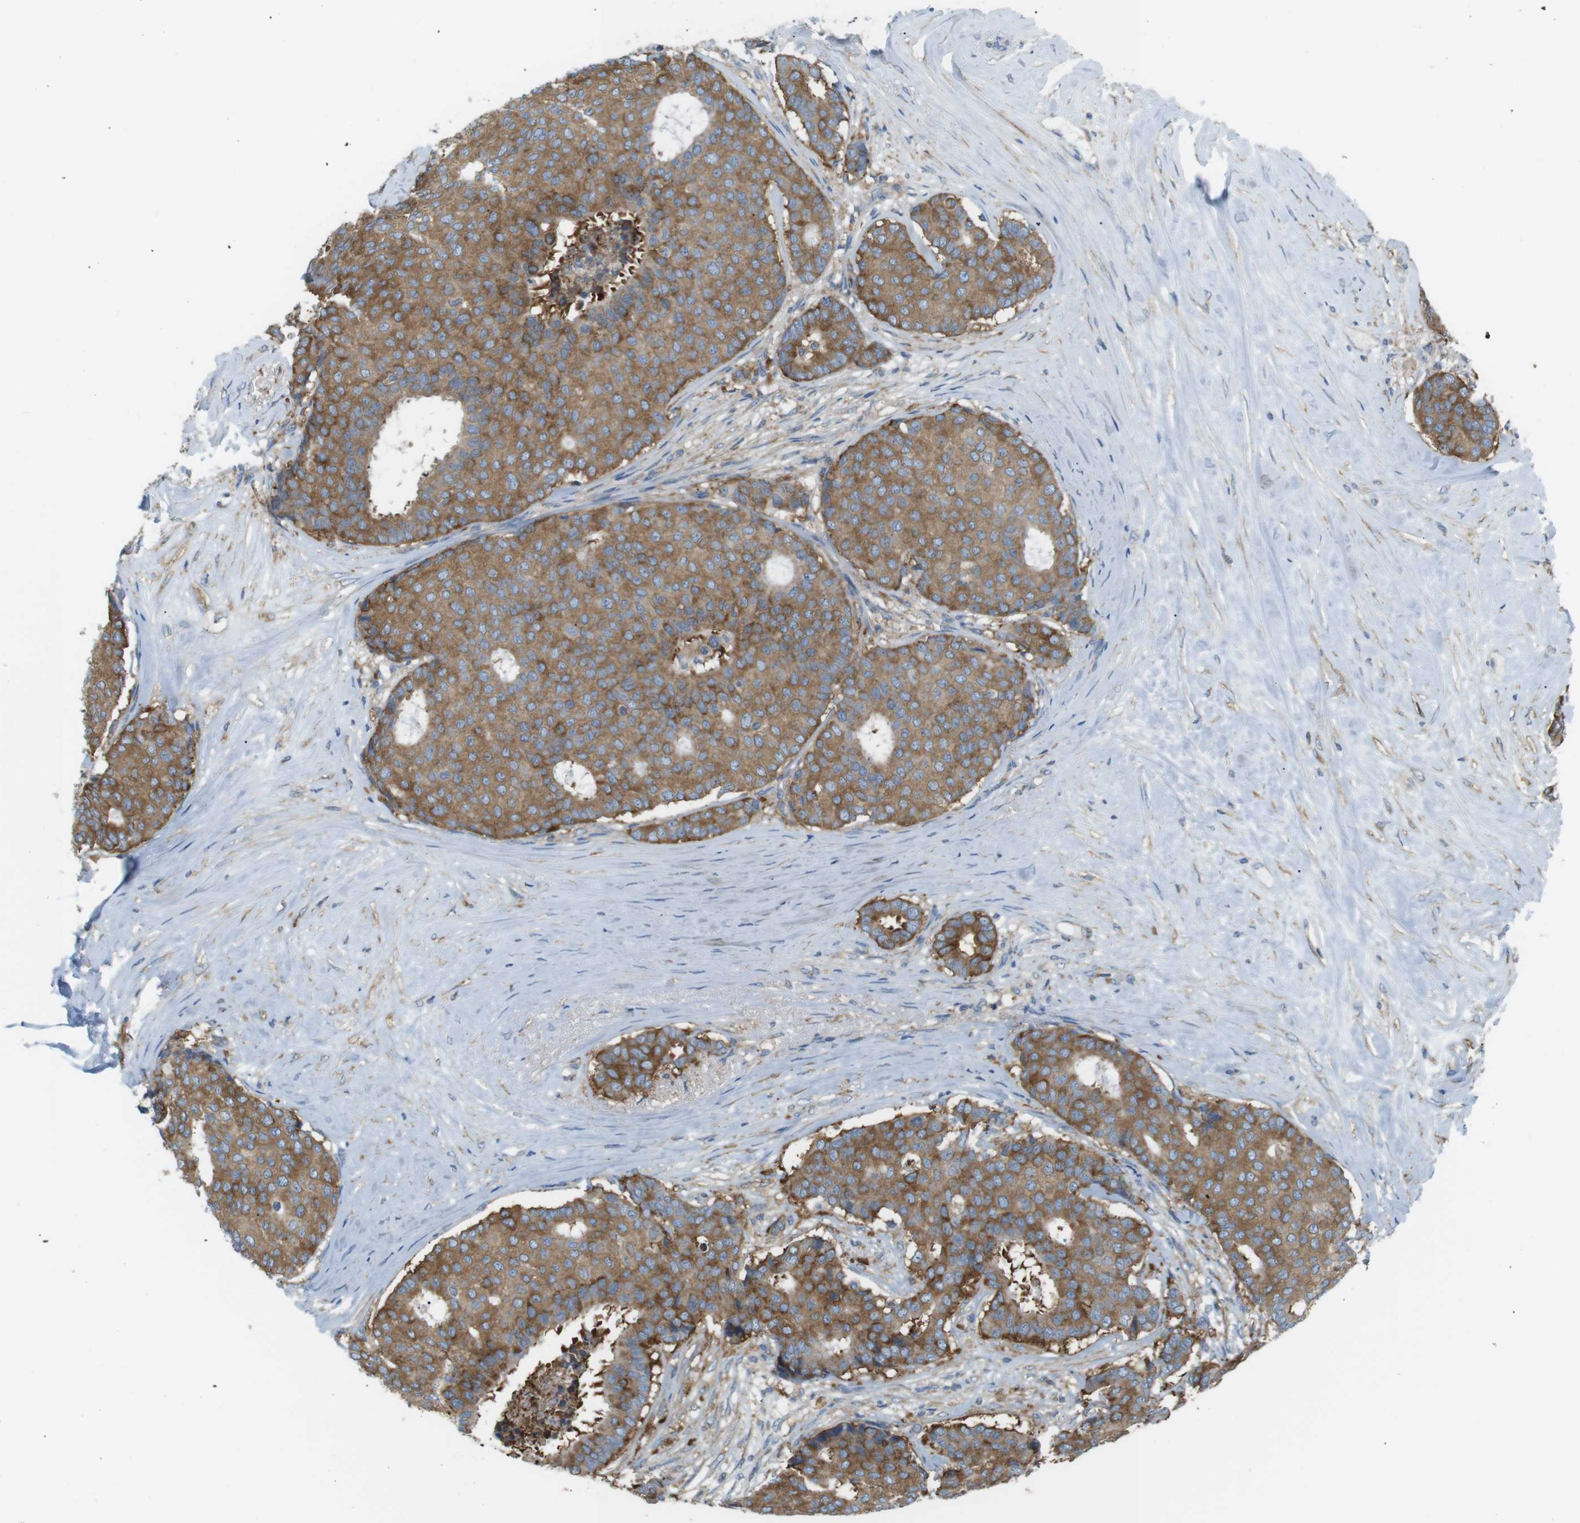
{"staining": {"intensity": "moderate", "quantity": ">75%", "location": "cytoplasmic/membranous"}, "tissue": "breast cancer", "cell_type": "Tumor cells", "image_type": "cancer", "snomed": [{"axis": "morphology", "description": "Duct carcinoma"}, {"axis": "topography", "description": "Breast"}], "caption": "Immunohistochemistry (IHC) image of neoplastic tissue: human invasive ductal carcinoma (breast) stained using immunohistochemistry (IHC) demonstrates medium levels of moderate protein expression localized specifically in the cytoplasmic/membranous of tumor cells, appearing as a cytoplasmic/membranous brown color.", "gene": "PEPD", "patient": {"sex": "female", "age": 75}}